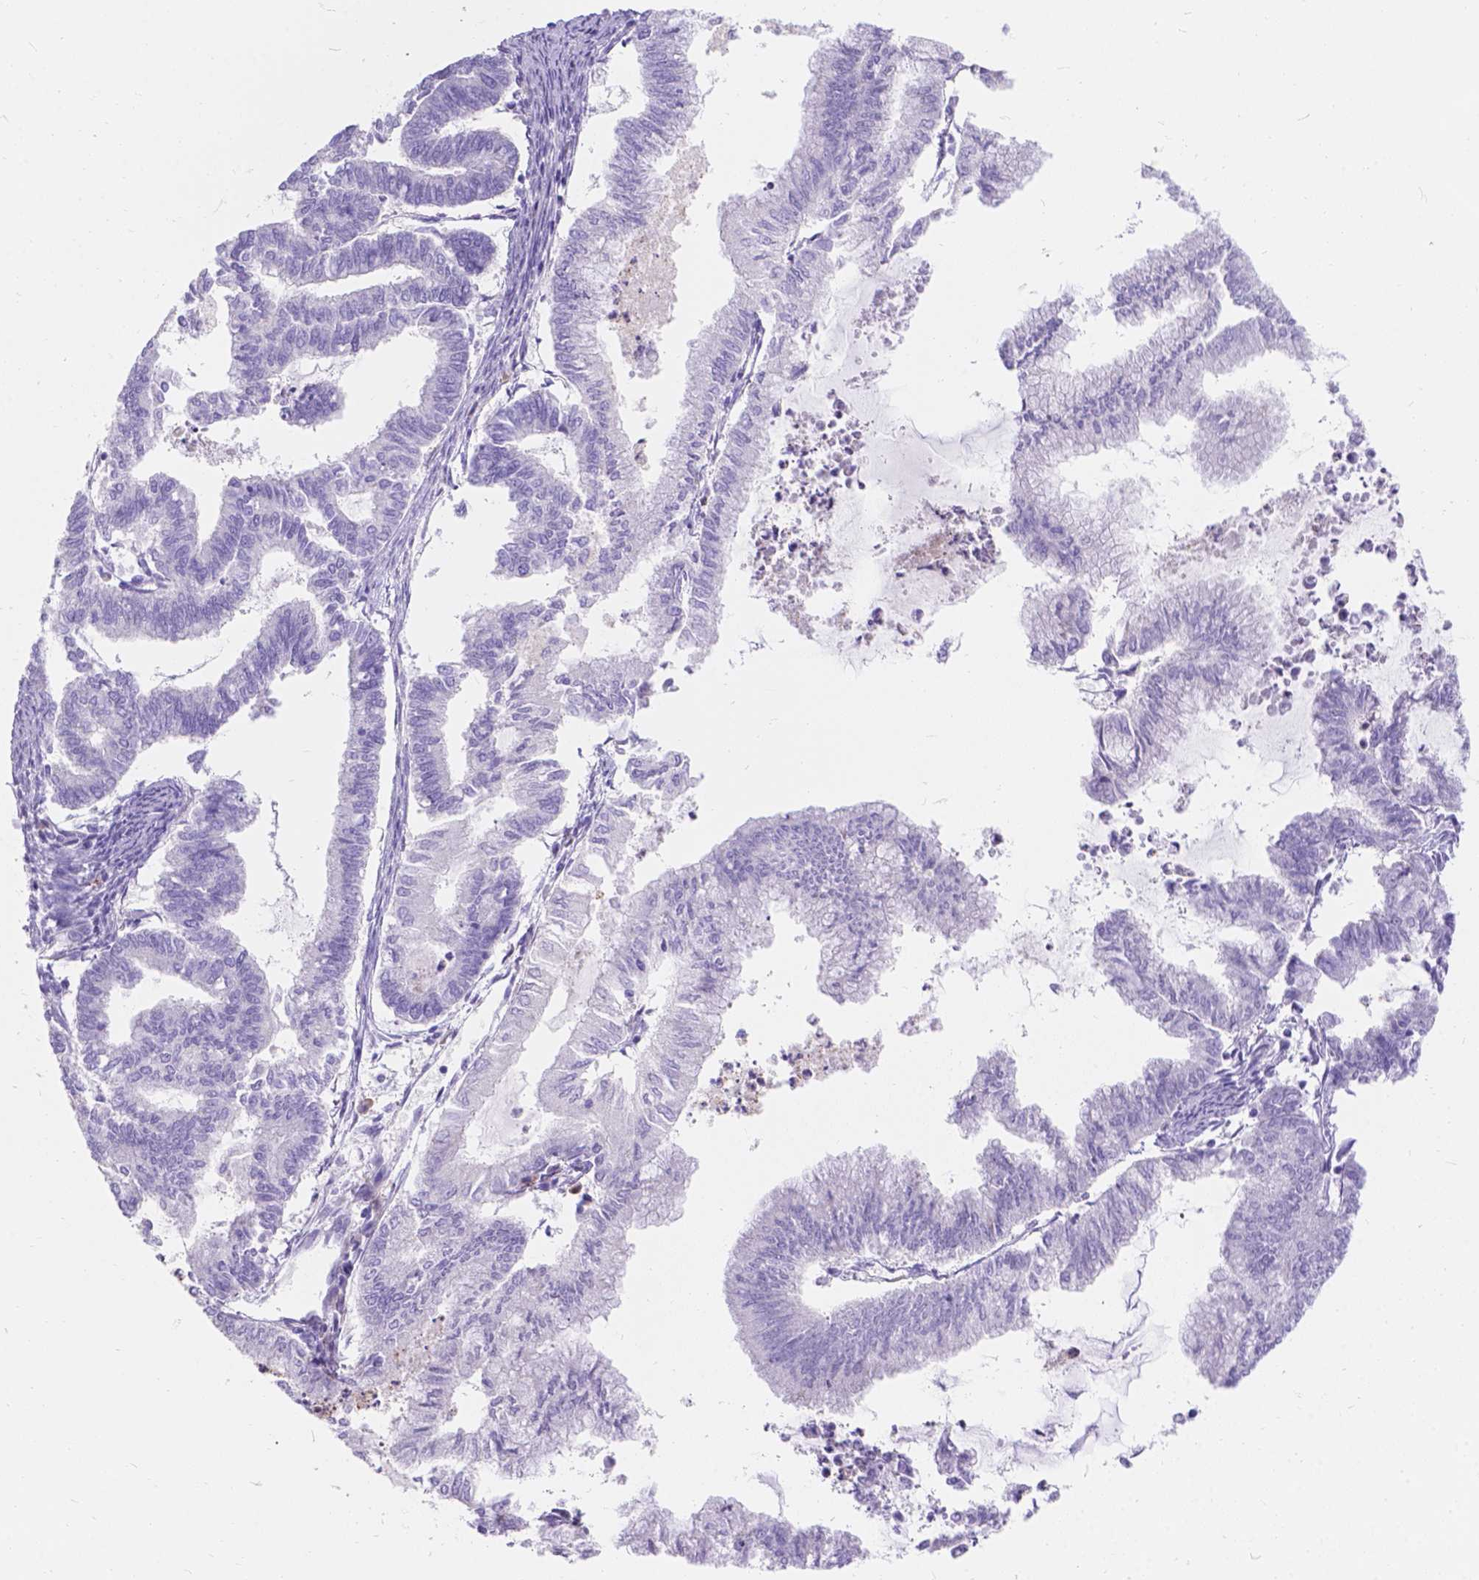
{"staining": {"intensity": "negative", "quantity": "none", "location": "none"}, "tissue": "endometrial cancer", "cell_type": "Tumor cells", "image_type": "cancer", "snomed": [{"axis": "morphology", "description": "Adenocarcinoma, NOS"}, {"axis": "topography", "description": "Endometrium"}], "caption": "Immunohistochemistry (IHC) of human endometrial cancer (adenocarcinoma) exhibits no staining in tumor cells. (DAB immunohistochemistry, high magnification).", "gene": "GNRHR", "patient": {"sex": "female", "age": 79}}